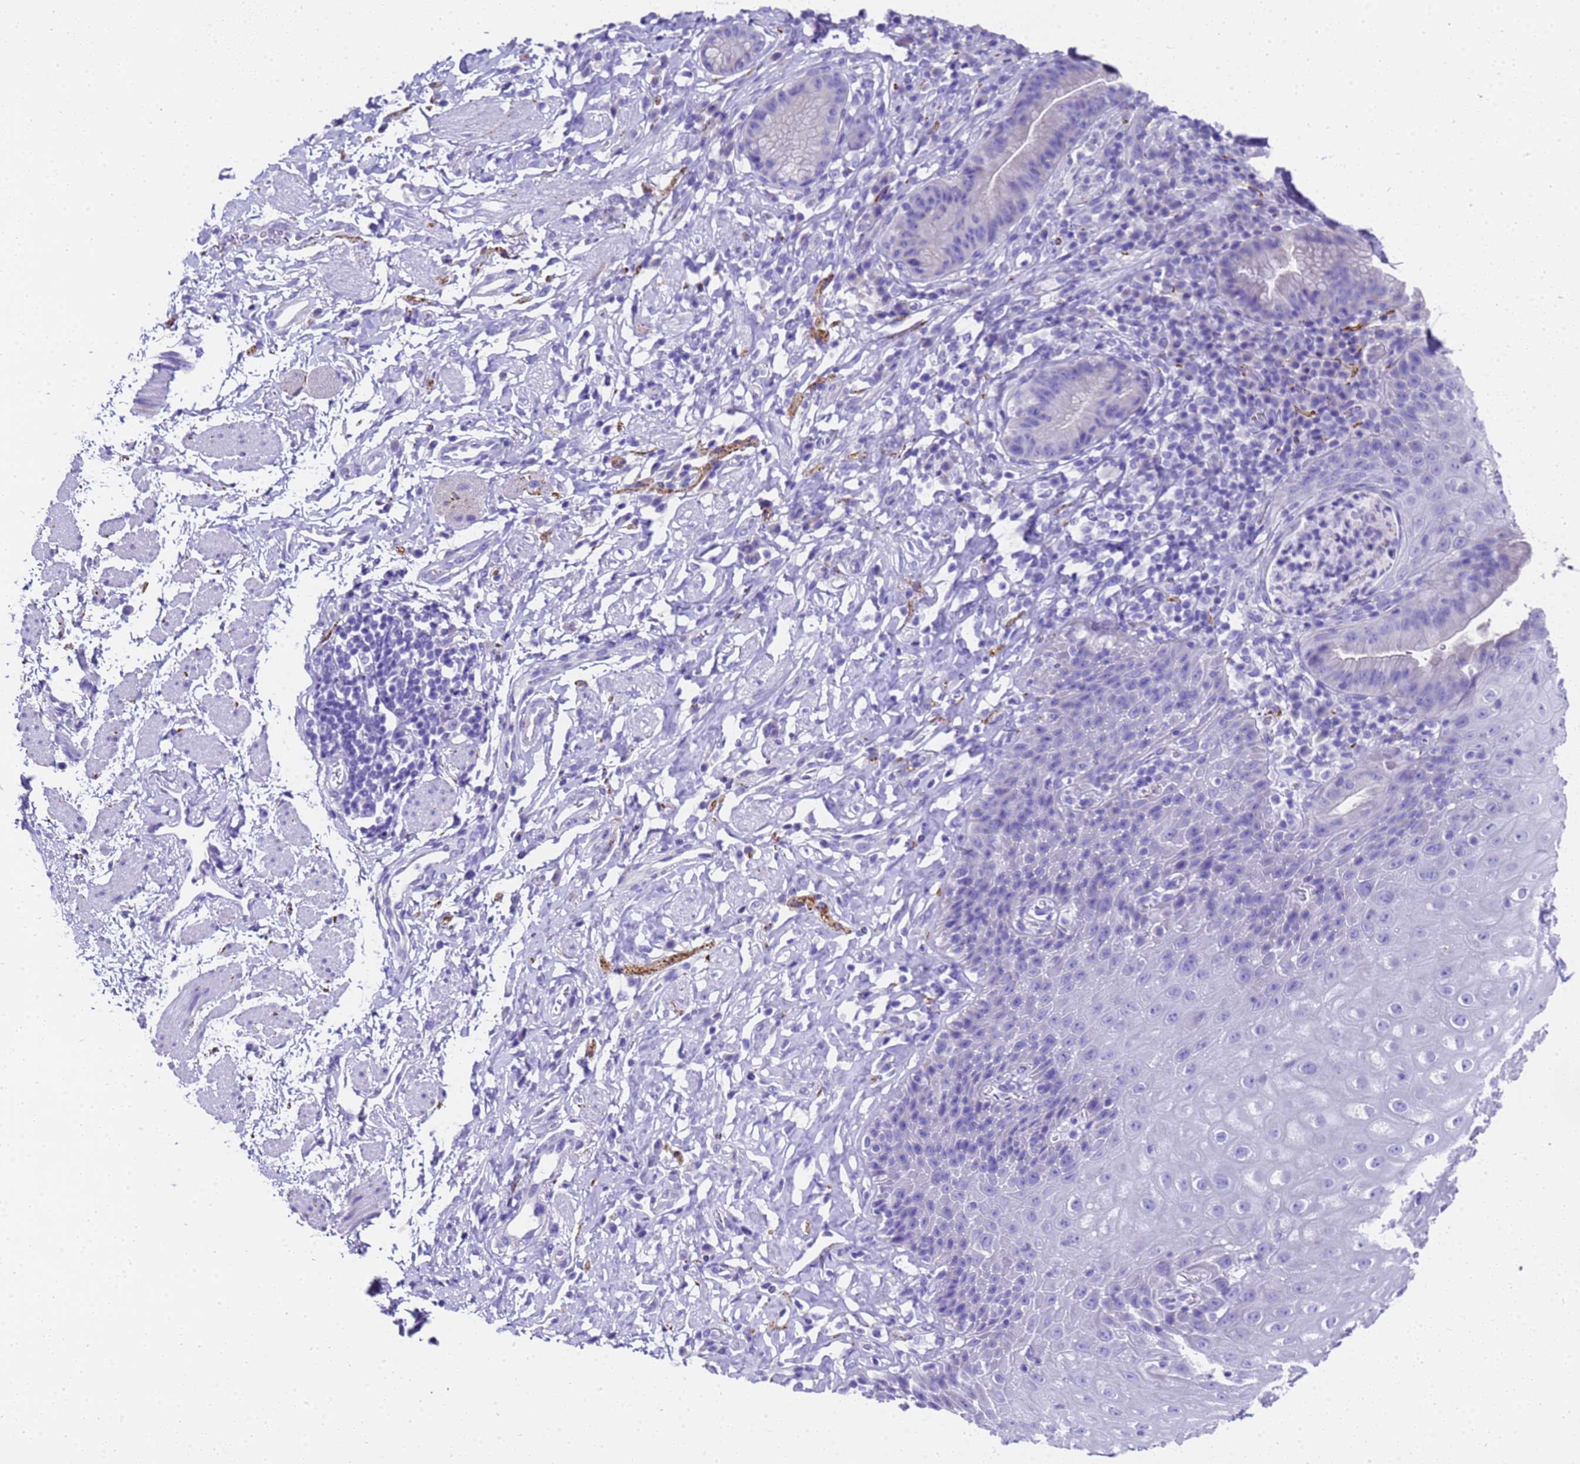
{"staining": {"intensity": "negative", "quantity": "none", "location": "none"}, "tissue": "esophagus", "cell_type": "Squamous epithelial cells", "image_type": "normal", "snomed": [{"axis": "morphology", "description": "Normal tissue, NOS"}, {"axis": "topography", "description": "Esophagus"}], "caption": "Human esophagus stained for a protein using IHC exhibits no positivity in squamous epithelial cells.", "gene": "FAM72A", "patient": {"sex": "female", "age": 61}}